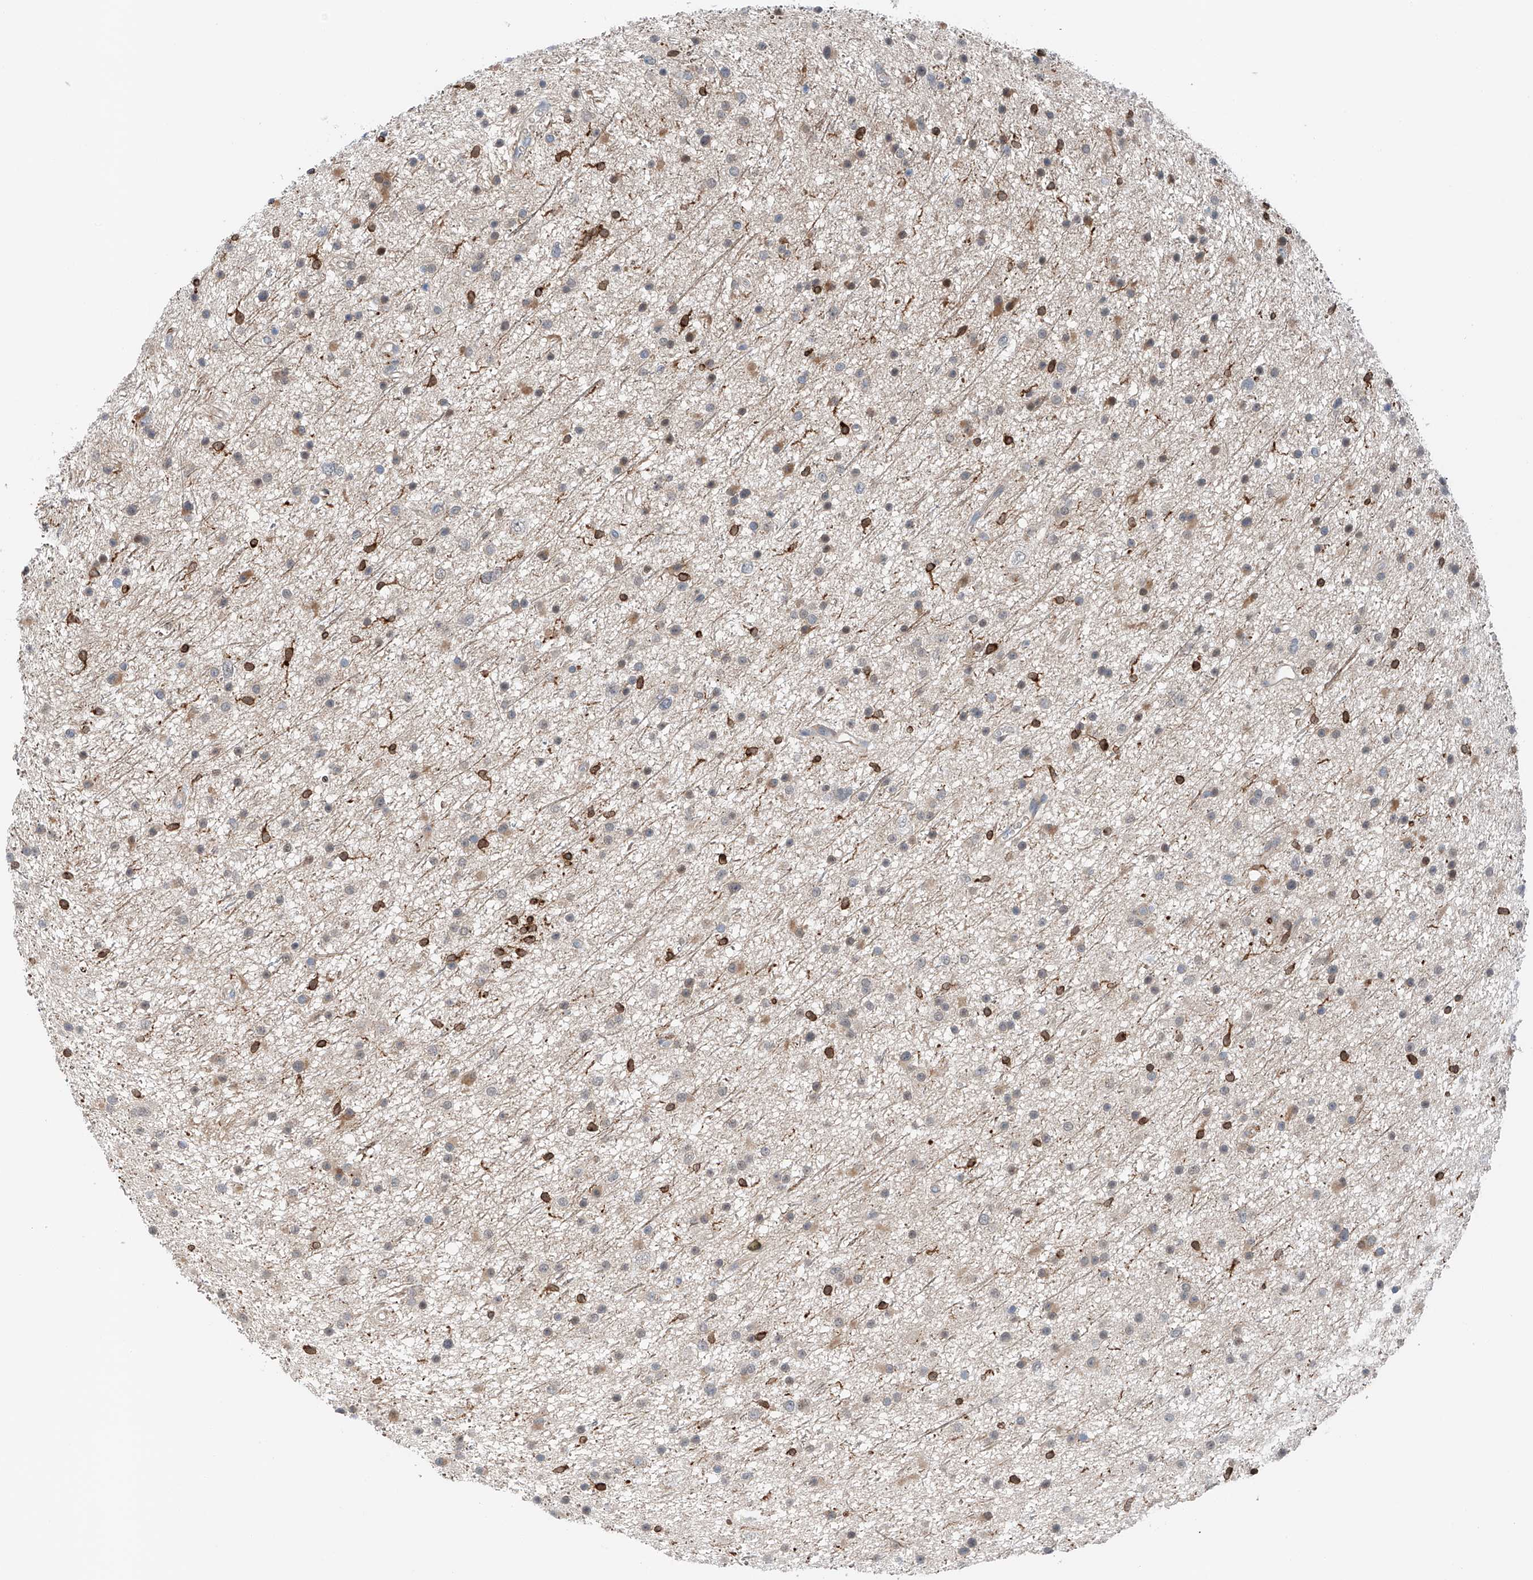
{"staining": {"intensity": "negative", "quantity": "none", "location": "none"}, "tissue": "glioma", "cell_type": "Tumor cells", "image_type": "cancer", "snomed": [{"axis": "morphology", "description": "Glioma, malignant, Low grade"}, {"axis": "topography", "description": "Cerebral cortex"}], "caption": "This image is of glioma stained with immunohistochemistry to label a protein in brown with the nuclei are counter-stained blue. There is no positivity in tumor cells. (IHC, brightfield microscopy, high magnification).", "gene": "TBXAS1", "patient": {"sex": "female", "age": 39}}